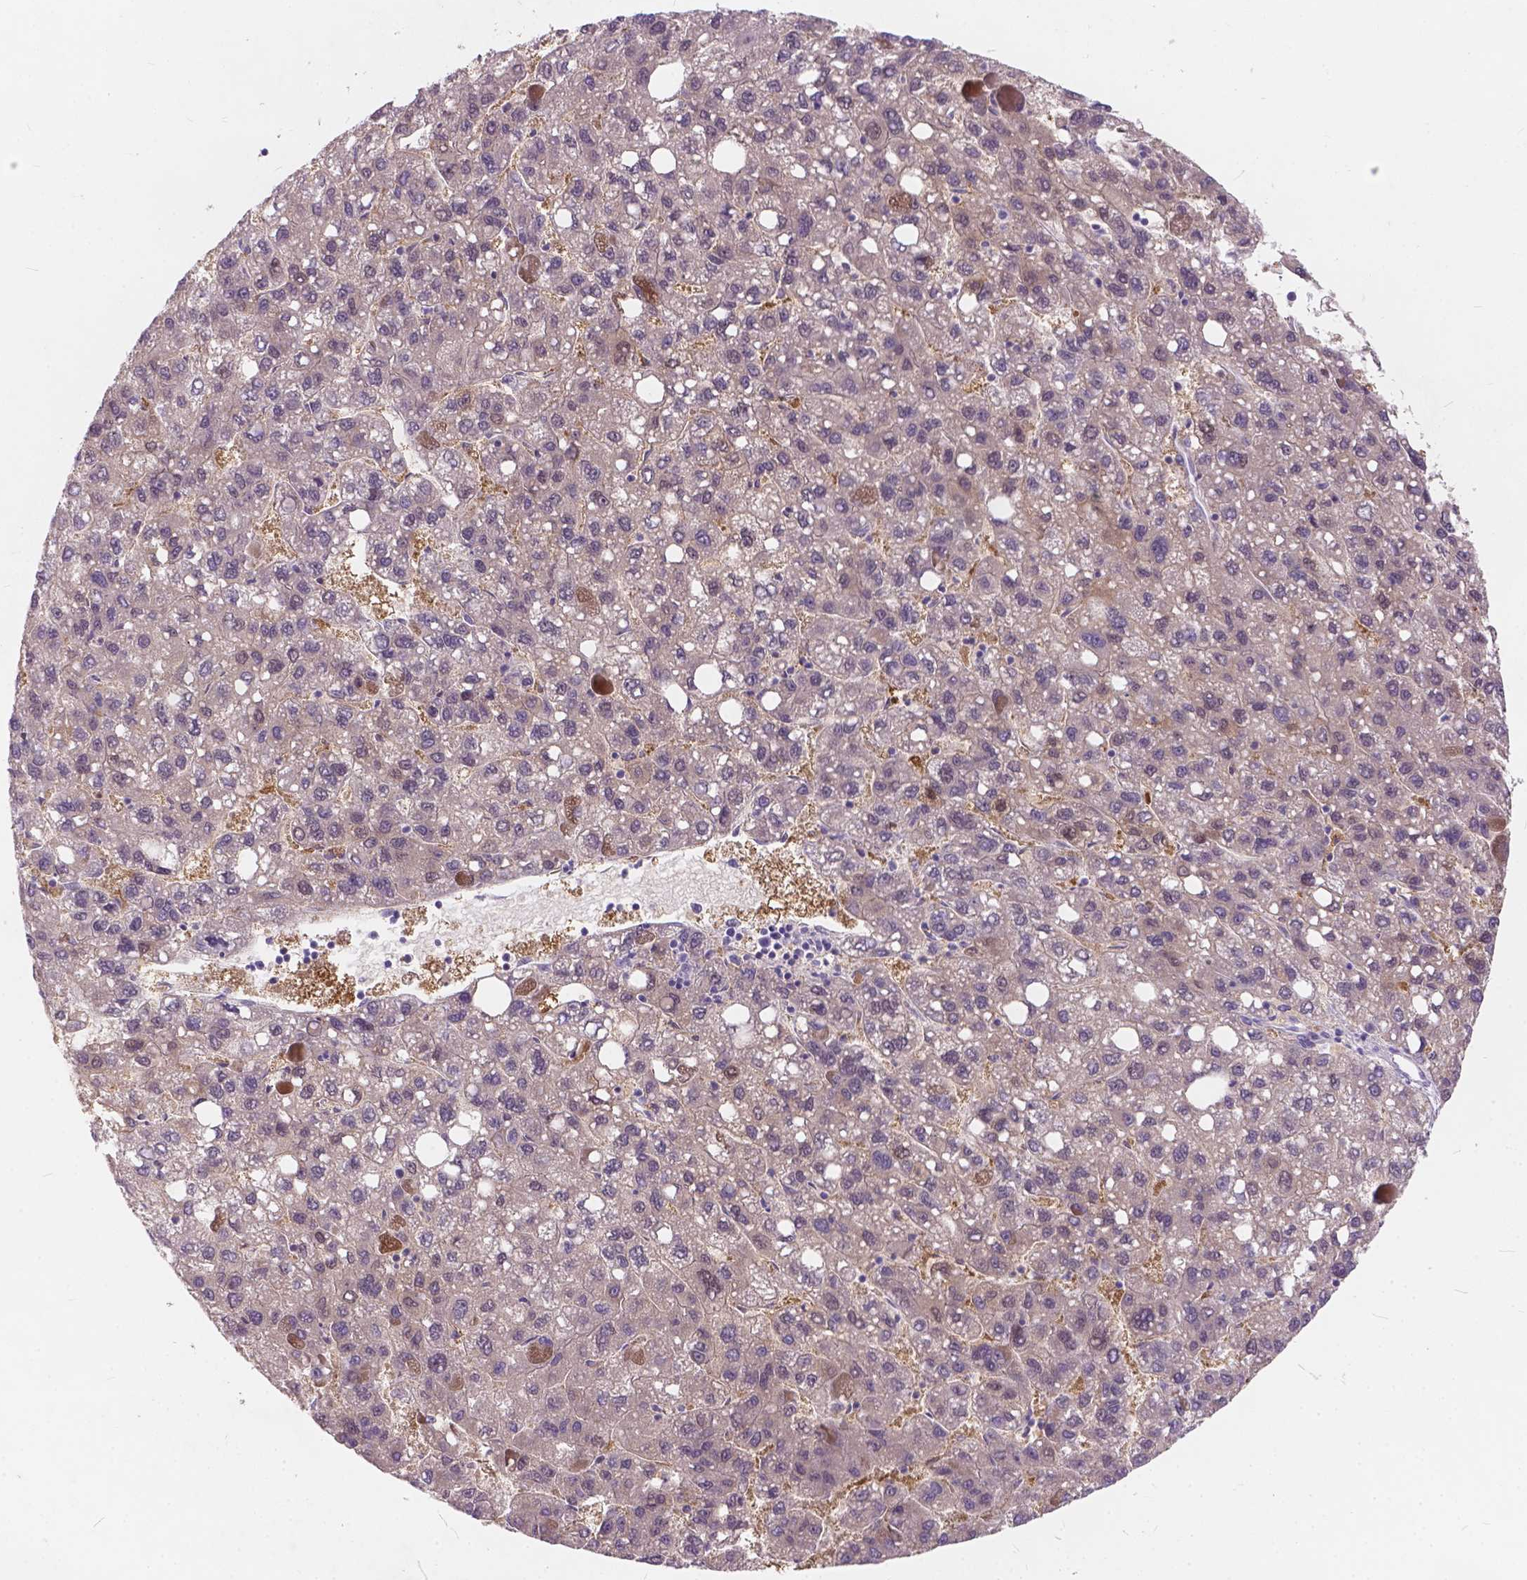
{"staining": {"intensity": "weak", "quantity": "25%-75%", "location": "cytoplasmic/membranous"}, "tissue": "liver cancer", "cell_type": "Tumor cells", "image_type": "cancer", "snomed": [{"axis": "morphology", "description": "Carcinoma, Hepatocellular, NOS"}, {"axis": "topography", "description": "Liver"}], "caption": "Hepatocellular carcinoma (liver) stained for a protein (brown) displays weak cytoplasmic/membranous positive staining in about 25%-75% of tumor cells.", "gene": "PEX11G", "patient": {"sex": "female", "age": 82}}